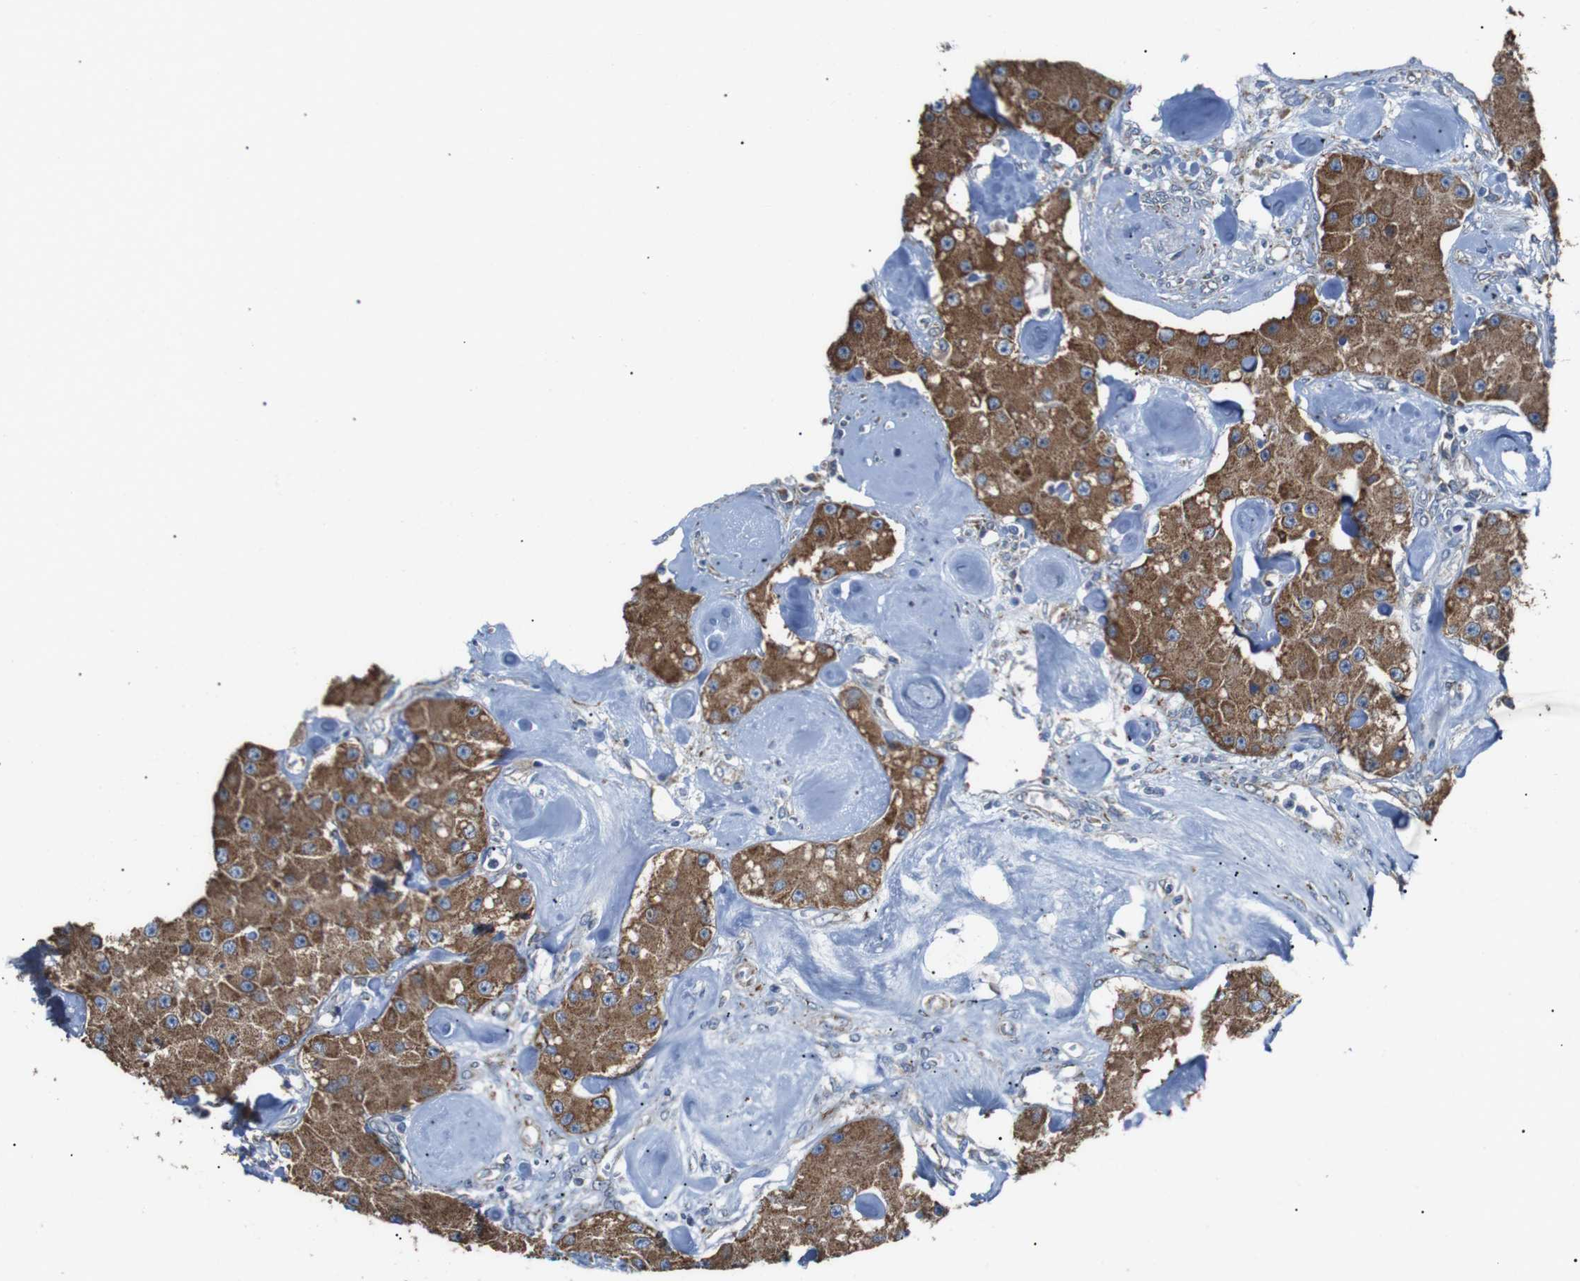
{"staining": {"intensity": "moderate", "quantity": ">75%", "location": "cytoplasmic/membranous"}, "tissue": "carcinoid", "cell_type": "Tumor cells", "image_type": "cancer", "snomed": [{"axis": "morphology", "description": "Carcinoid, malignant, NOS"}, {"axis": "topography", "description": "Pancreas"}], "caption": "Tumor cells exhibit medium levels of moderate cytoplasmic/membranous staining in approximately >75% of cells in human malignant carcinoid.", "gene": "CISD2", "patient": {"sex": "male", "age": 41}}